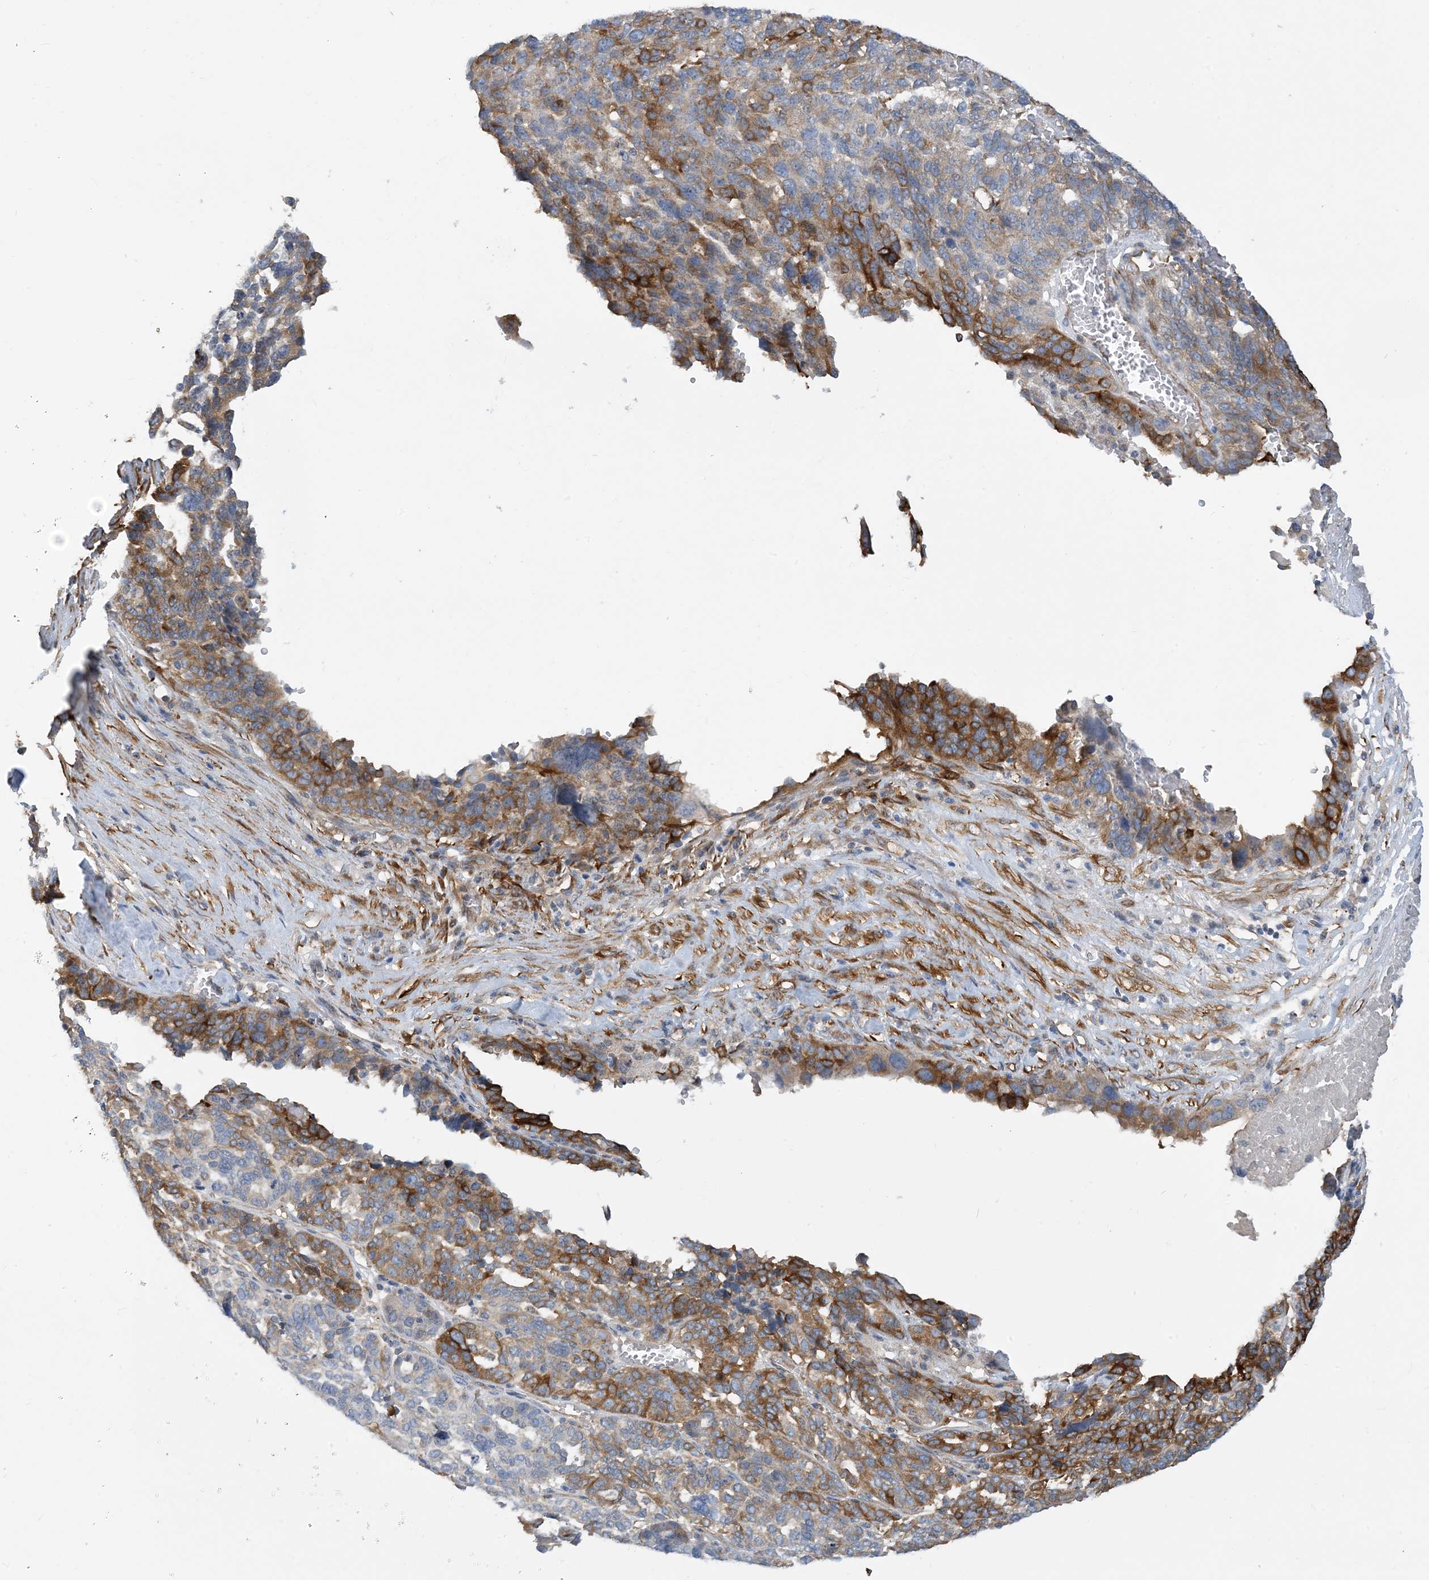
{"staining": {"intensity": "moderate", "quantity": ">75%", "location": "cytoplasmic/membranous"}, "tissue": "ovarian cancer", "cell_type": "Tumor cells", "image_type": "cancer", "snomed": [{"axis": "morphology", "description": "Cystadenocarcinoma, serous, NOS"}, {"axis": "topography", "description": "Ovary"}], "caption": "Protein expression analysis of human serous cystadenocarcinoma (ovarian) reveals moderate cytoplasmic/membranous expression in approximately >75% of tumor cells.", "gene": "EIF2A", "patient": {"sex": "female", "age": 59}}